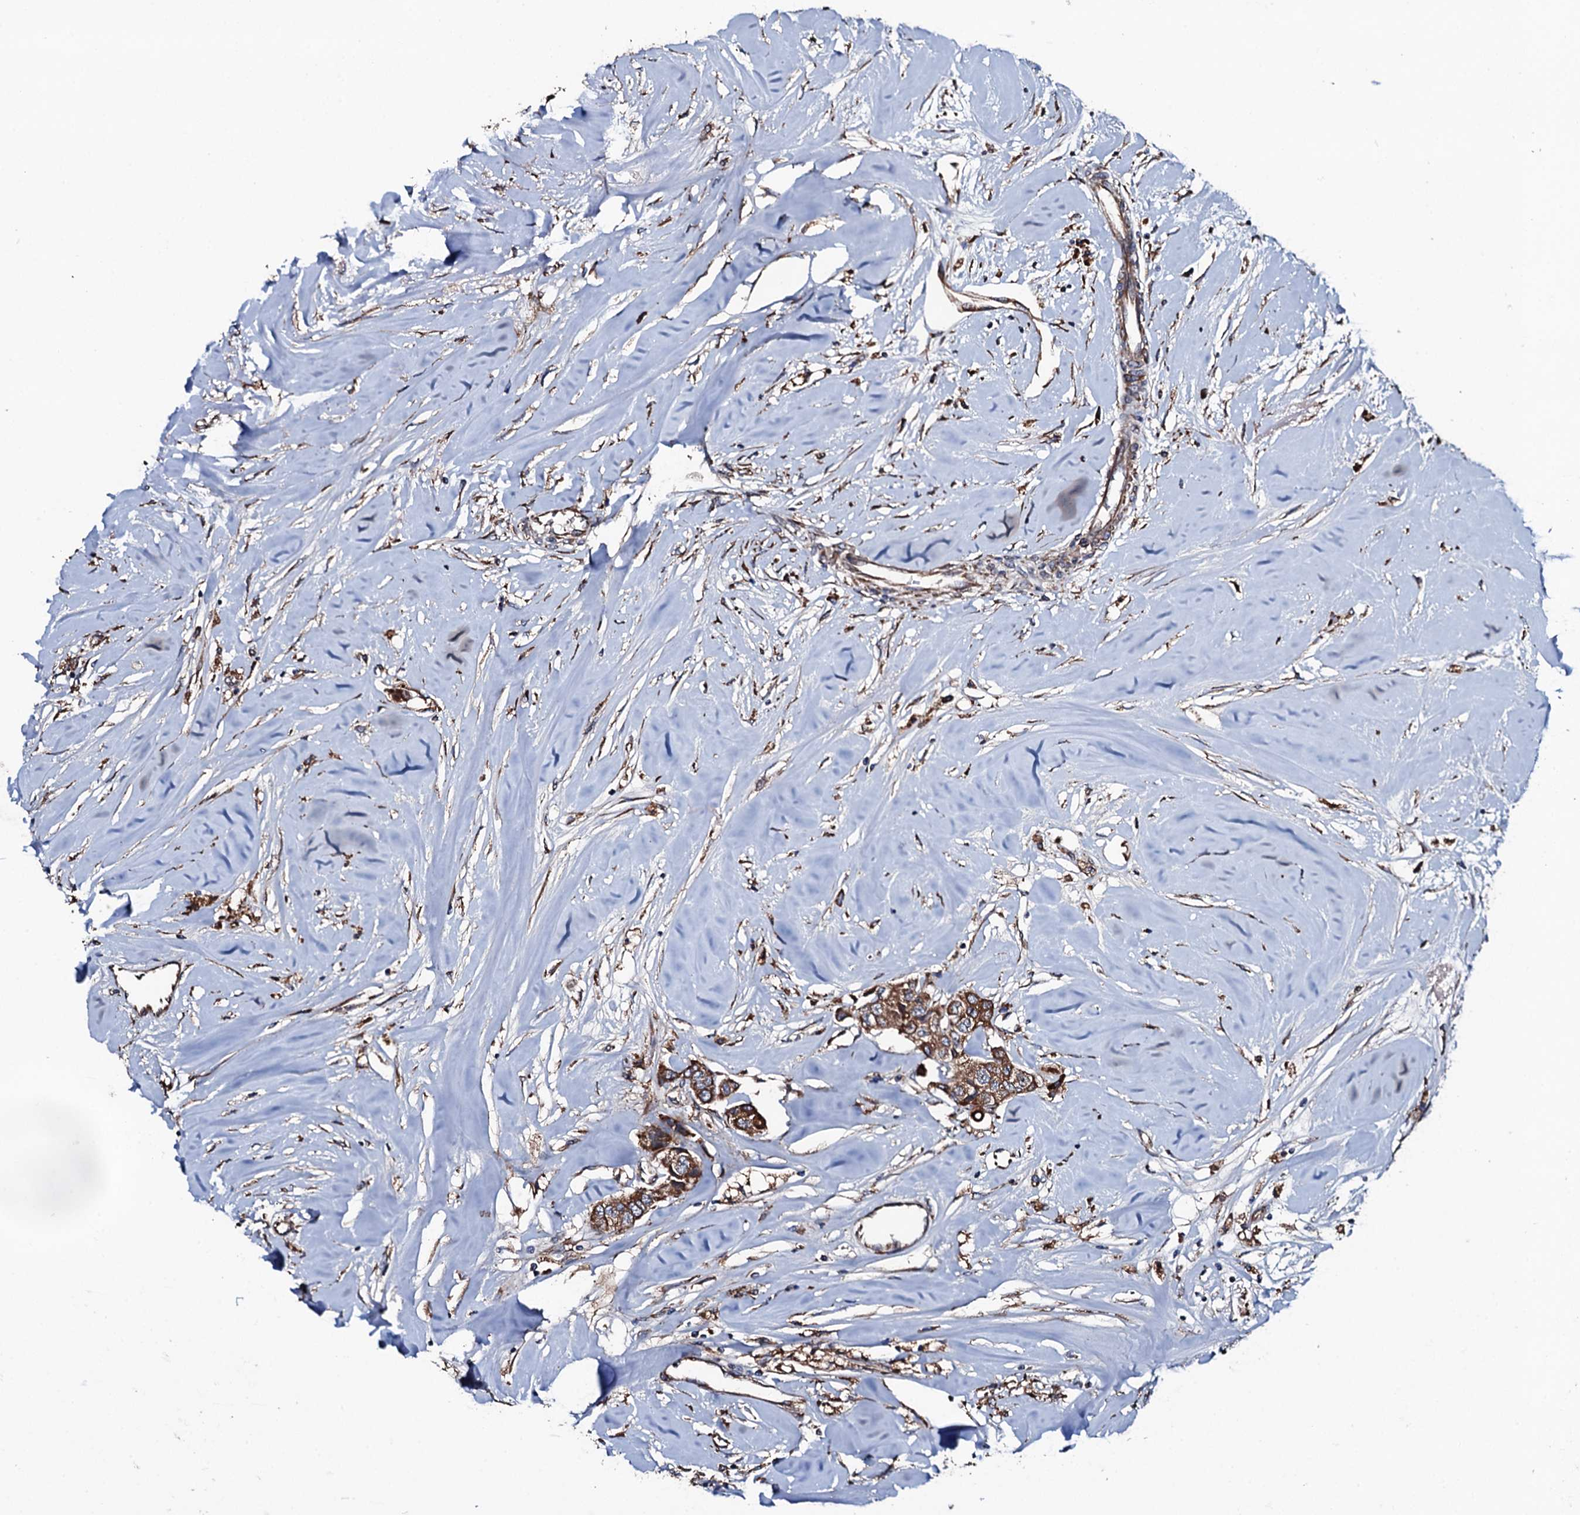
{"staining": {"intensity": "strong", "quantity": ">75%", "location": "cytoplasmic/membranous"}, "tissue": "breast cancer", "cell_type": "Tumor cells", "image_type": "cancer", "snomed": [{"axis": "morphology", "description": "Duct carcinoma"}, {"axis": "topography", "description": "Breast"}], "caption": "Strong cytoplasmic/membranous staining is appreciated in about >75% of tumor cells in breast cancer (infiltrating ductal carcinoma).", "gene": "RAB12", "patient": {"sex": "female", "age": 80}}